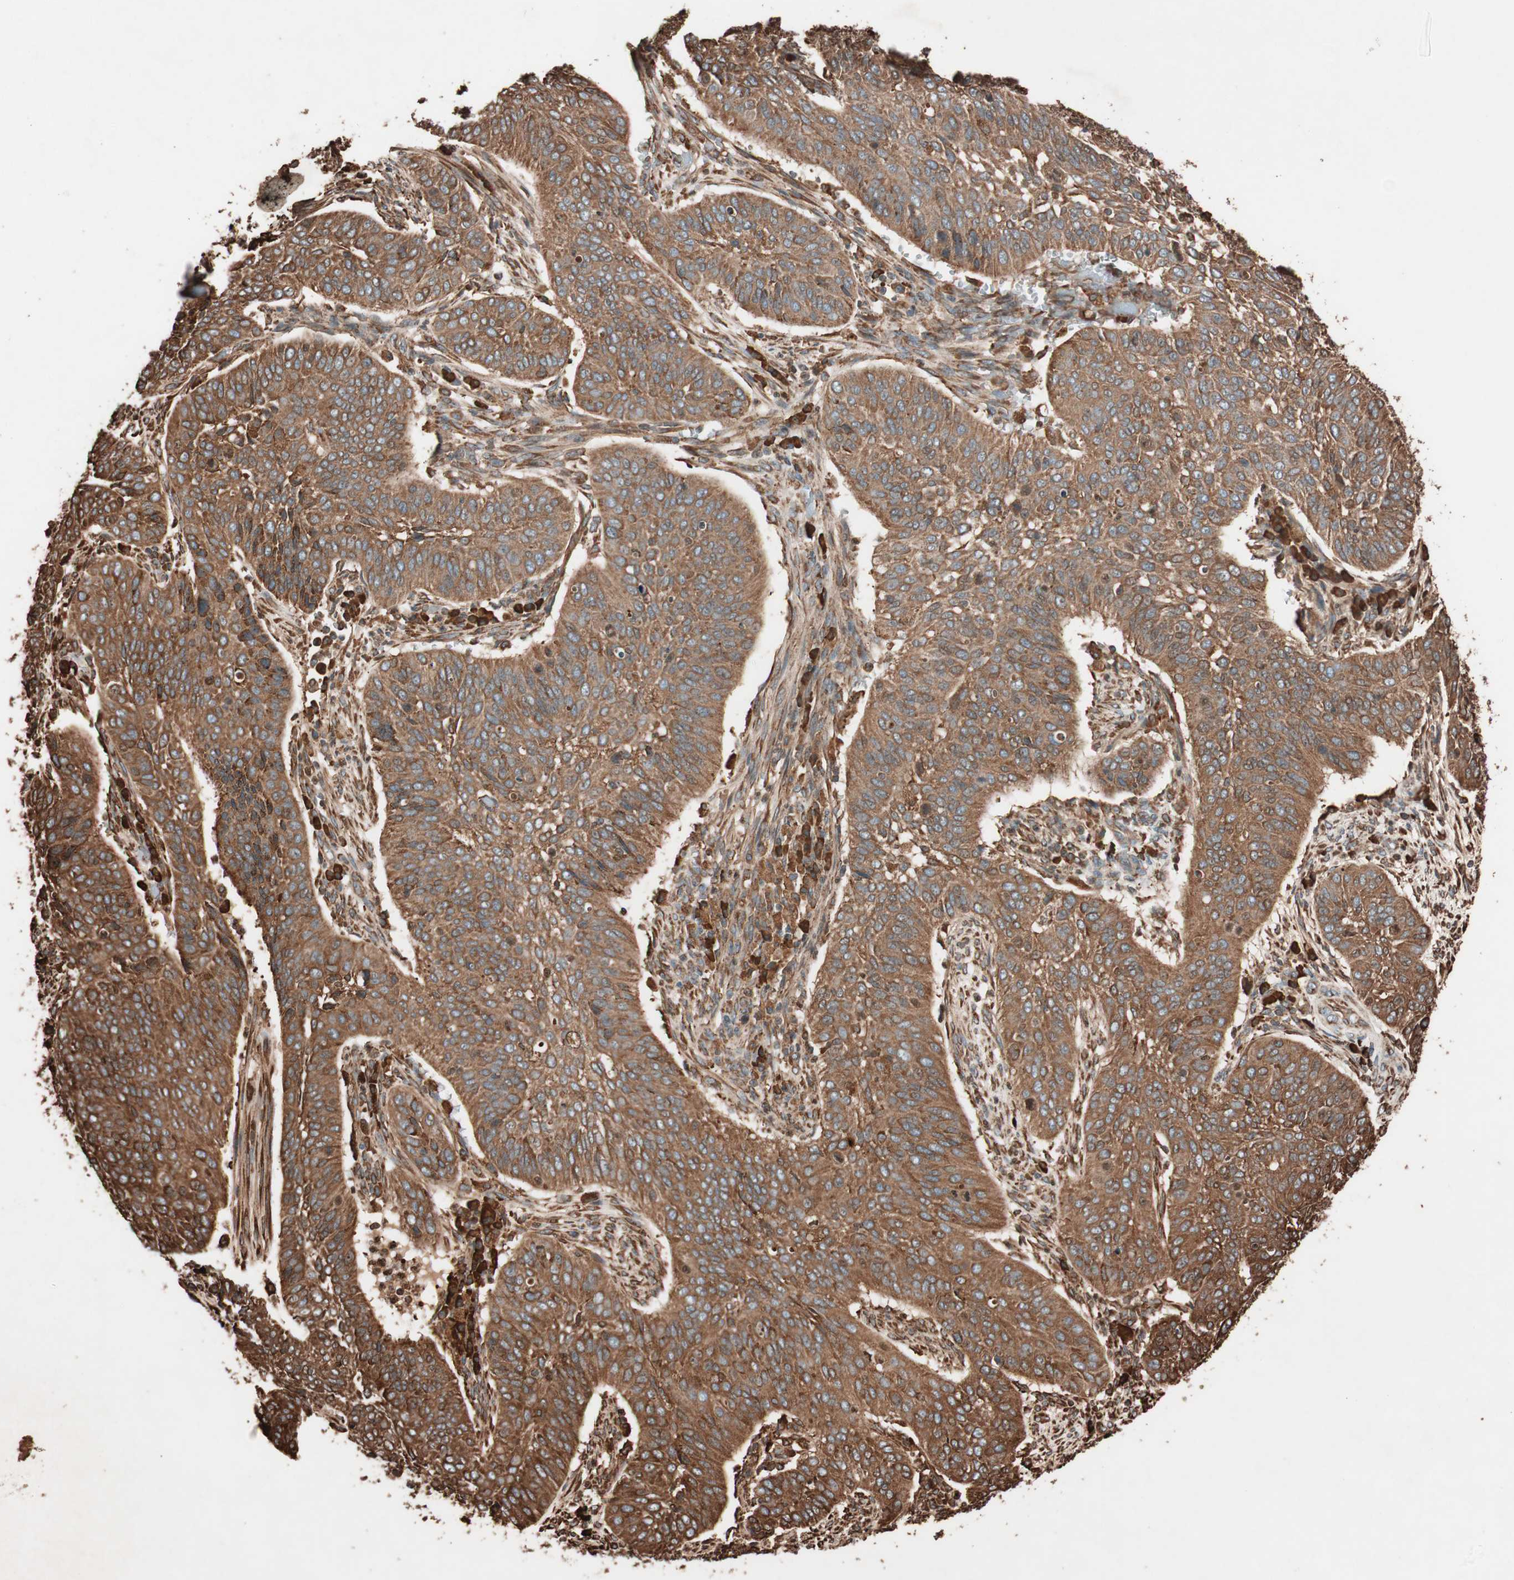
{"staining": {"intensity": "strong", "quantity": ">75%", "location": "cytoplasmic/membranous"}, "tissue": "cervical cancer", "cell_type": "Tumor cells", "image_type": "cancer", "snomed": [{"axis": "morphology", "description": "Squamous cell carcinoma, NOS"}, {"axis": "topography", "description": "Cervix"}], "caption": "A micrograph of human cervical cancer (squamous cell carcinoma) stained for a protein reveals strong cytoplasmic/membranous brown staining in tumor cells. (brown staining indicates protein expression, while blue staining denotes nuclei).", "gene": "VEGFA", "patient": {"sex": "female", "age": 39}}